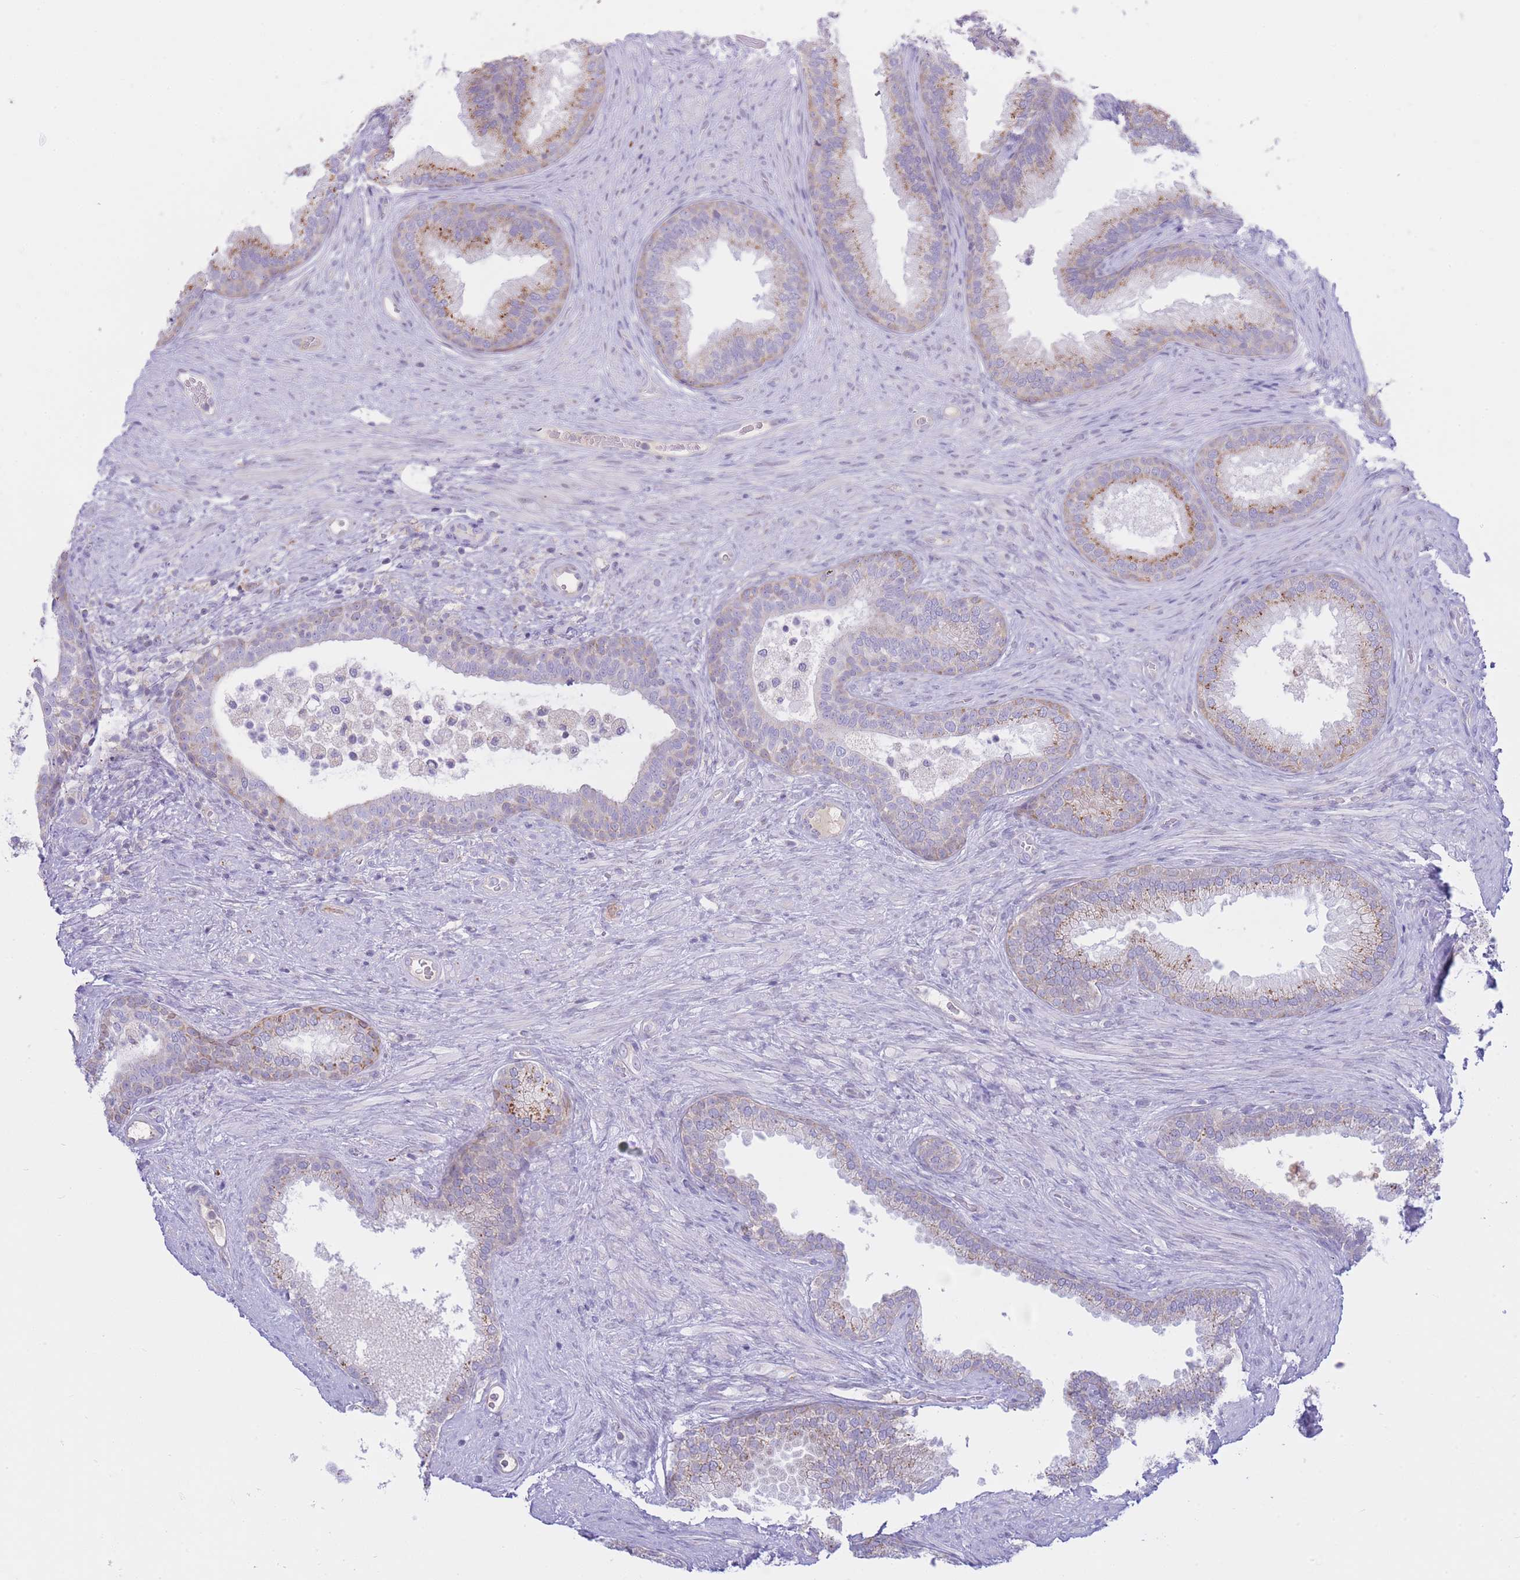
{"staining": {"intensity": "moderate", "quantity": "25%-75%", "location": "cytoplasmic/membranous"}, "tissue": "prostate", "cell_type": "Glandular cells", "image_type": "normal", "snomed": [{"axis": "morphology", "description": "Normal tissue, NOS"}, {"axis": "topography", "description": "Prostate"}], "caption": "Immunohistochemistry (IHC) micrograph of benign prostate stained for a protein (brown), which displays medium levels of moderate cytoplasmic/membranous expression in approximately 25%-75% of glandular cells.", "gene": "NANP", "patient": {"sex": "male", "age": 76}}